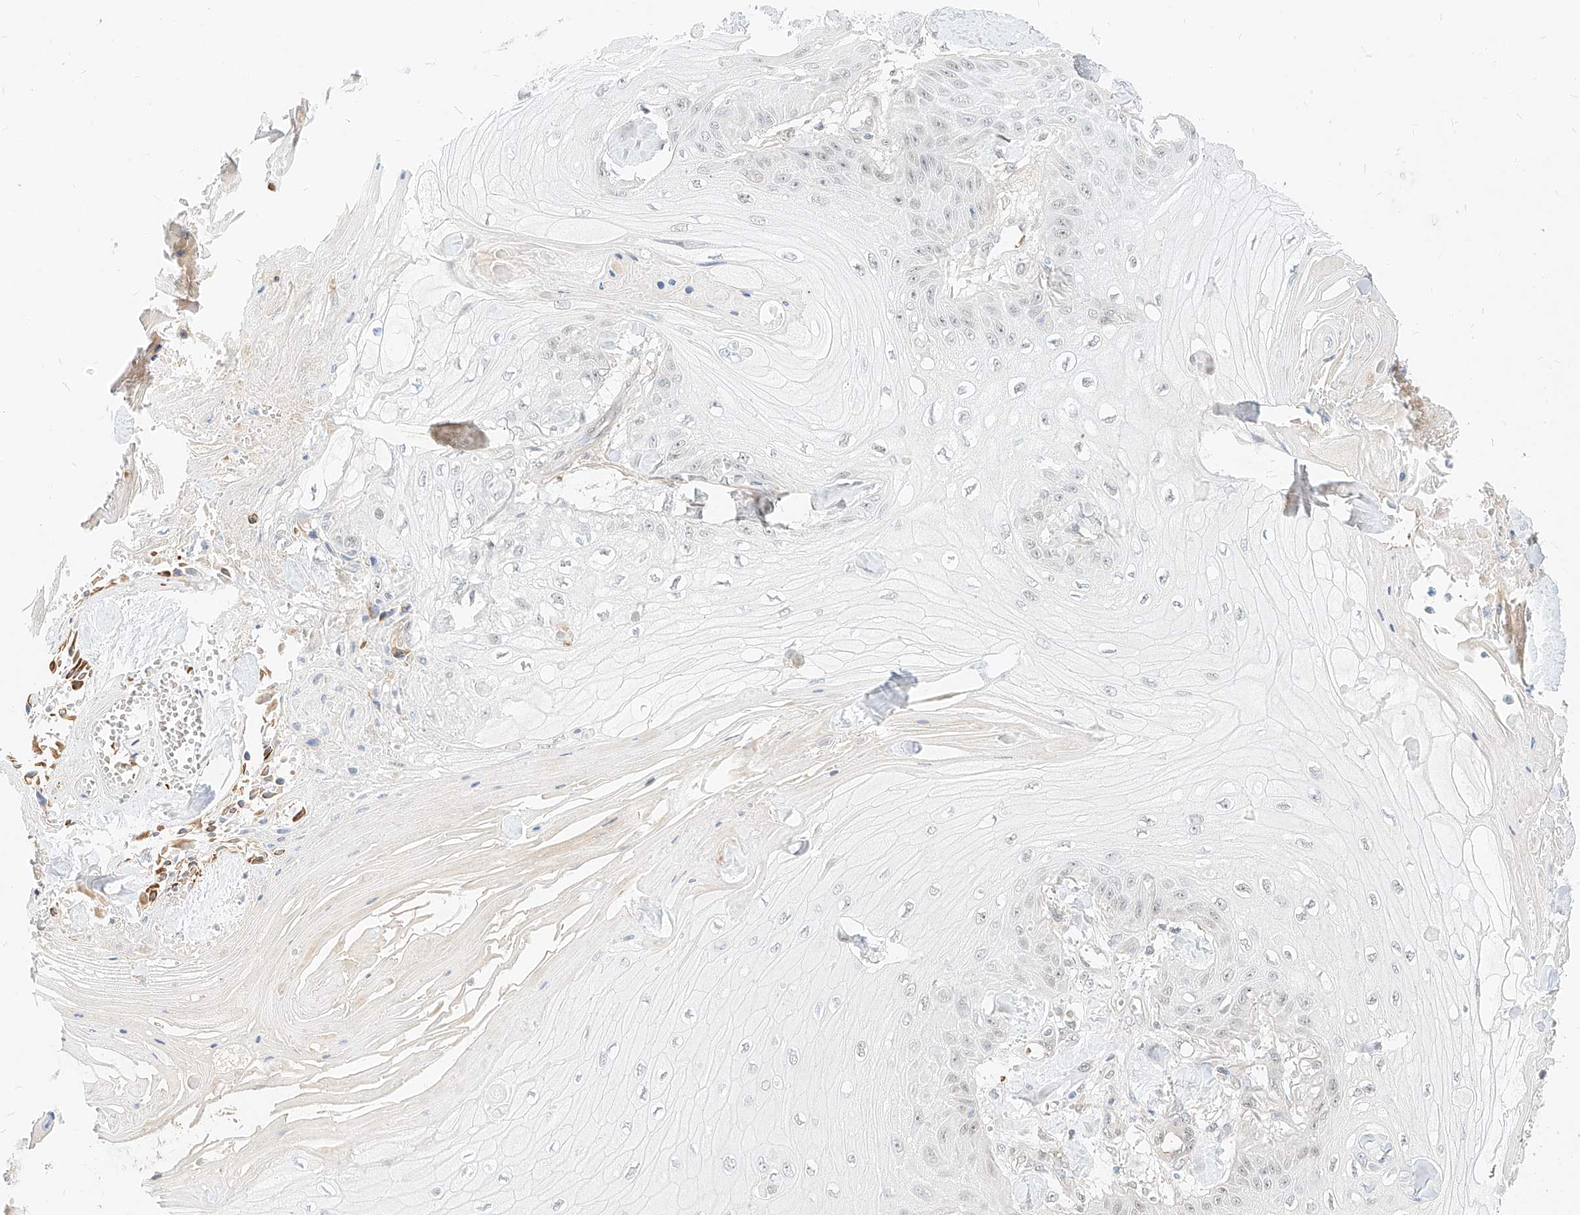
{"staining": {"intensity": "negative", "quantity": "none", "location": "none"}, "tissue": "skin cancer", "cell_type": "Tumor cells", "image_type": "cancer", "snomed": [{"axis": "morphology", "description": "Squamous cell carcinoma, NOS"}, {"axis": "topography", "description": "Skin"}], "caption": "Skin cancer was stained to show a protein in brown. There is no significant staining in tumor cells. Brightfield microscopy of IHC stained with DAB (brown) and hematoxylin (blue), captured at high magnification.", "gene": "CBX8", "patient": {"sex": "male", "age": 74}}